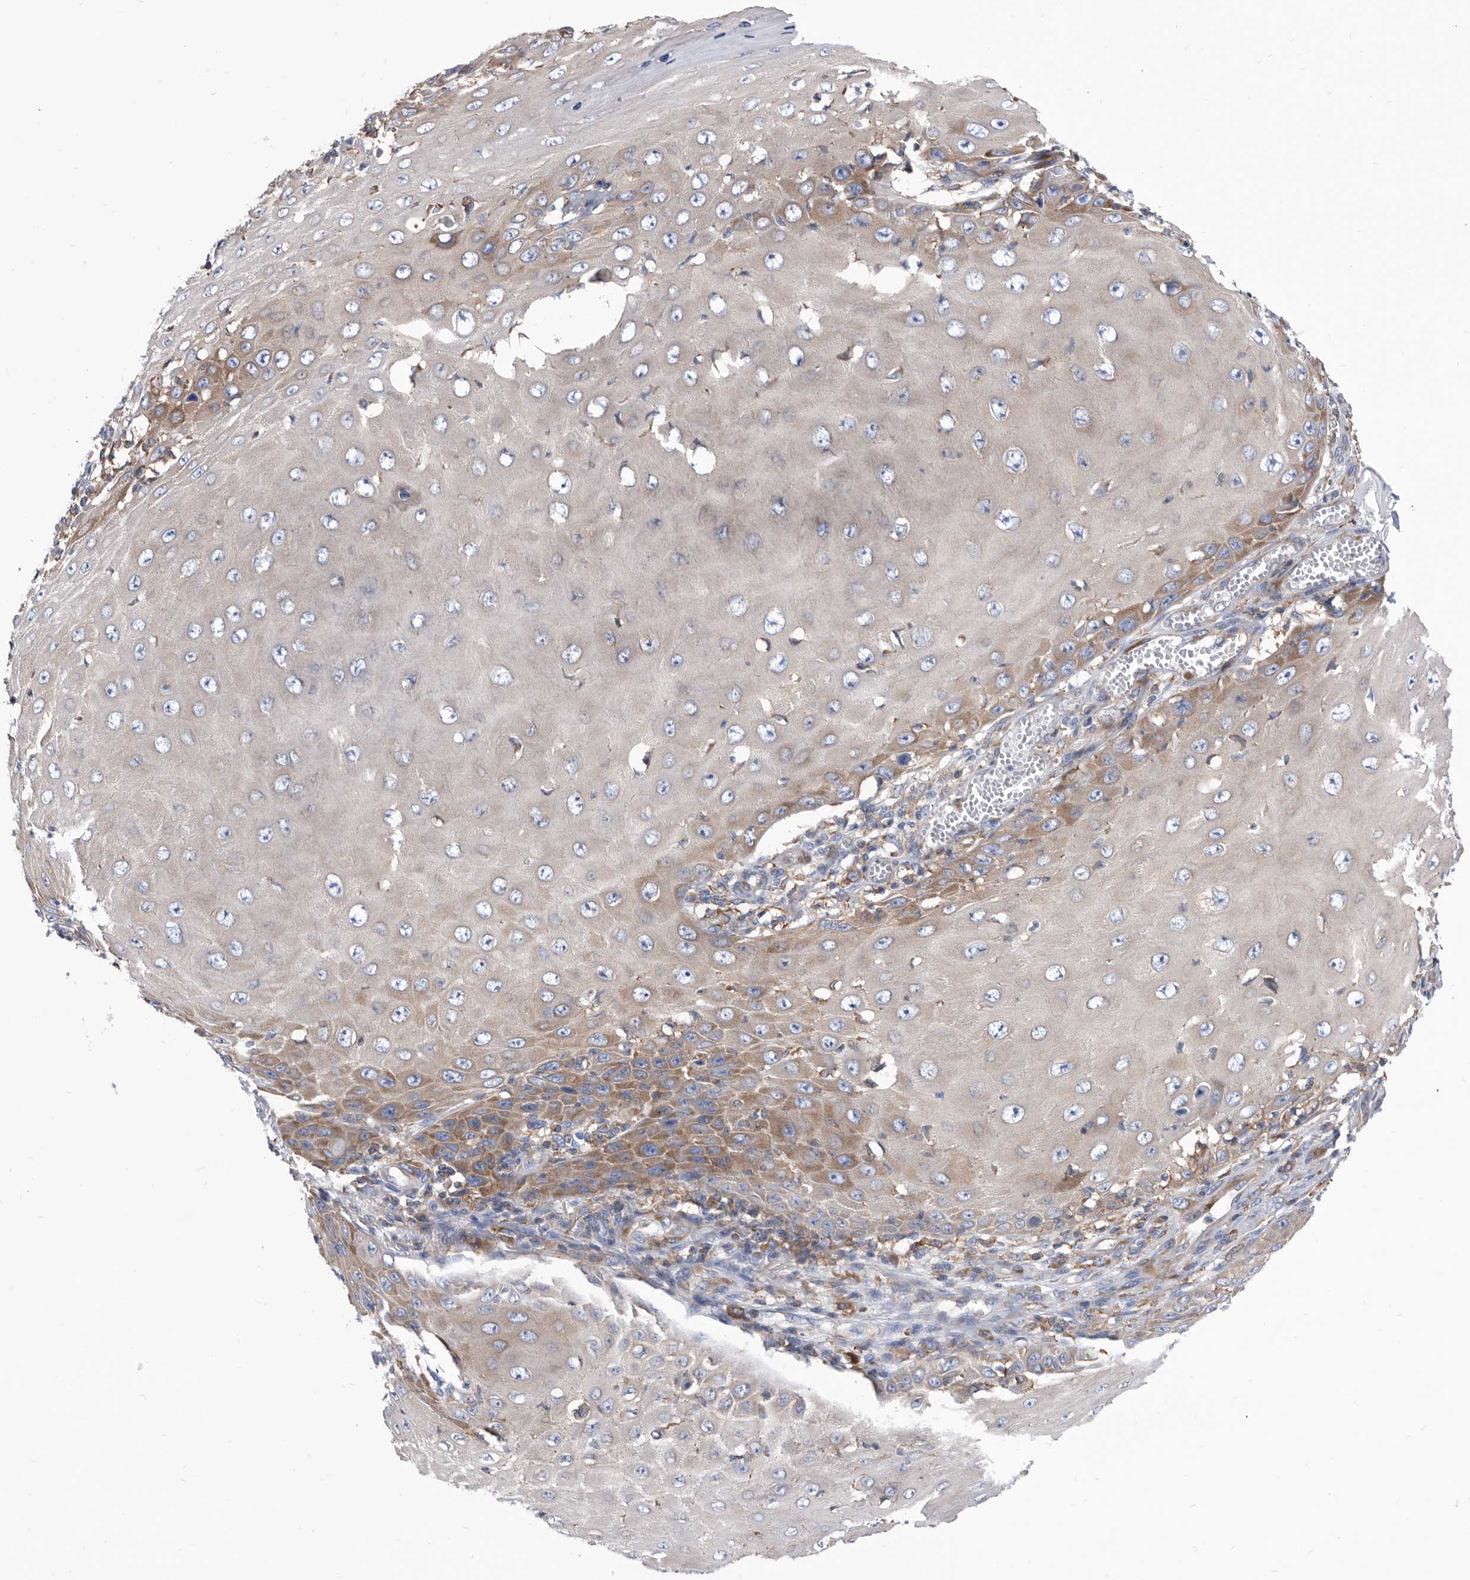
{"staining": {"intensity": "moderate", "quantity": "<25%", "location": "cytoplasmic/membranous"}, "tissue": "skin cancer", "cell_type": "Tumor cells", "image_type": "cancer", "snomed": [{"axis": "morphology", "description": "Squamous cell carcinoma, NOS"}, {"axis": "topography", "description": "Skin"}], "caption": "Skin squamous cell carcinoma stained for a protein (brown) demonstrates moderate cytoplasmic/membranous positive positivity in approximately <25% of tumor cells.", "gene": "SMG7", "patient": {"sex": "female", "age": 73}}